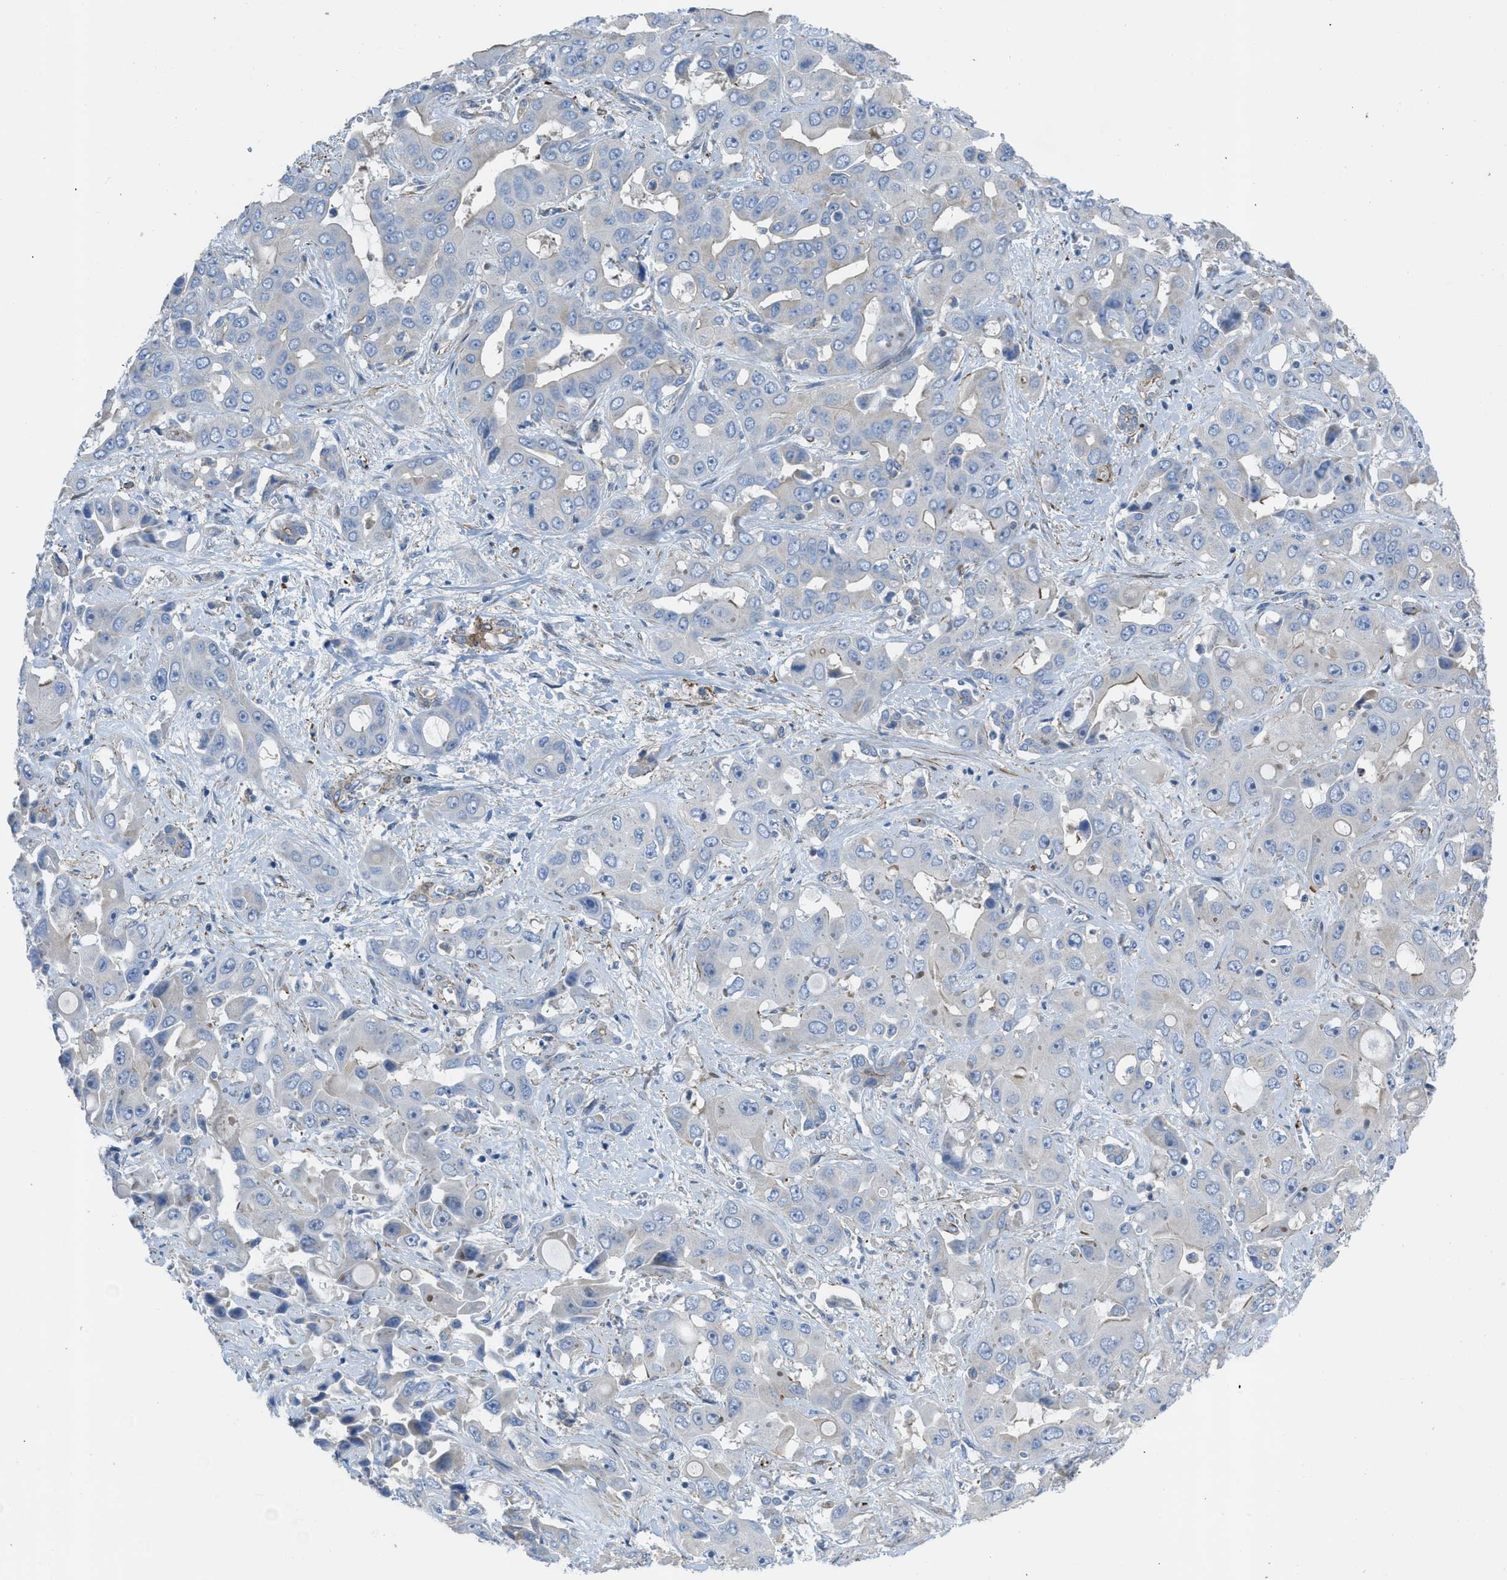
{"staining": {"intensity": "negative", "quantity": "none", "location": "none"}, "tissue": "liver cancer", "cell_type": "Tumor cells", "image_type": "cancer", "snomed": [{"axis": "morphology", "description": "Cholangiocarcinoma"}, {"axis": "topography", "description": "Liver"}], "caption": "Human liver cancer stained for a protein using IHC exhibits no staining in tumor cells.", "gene": "KCNH7", "patient": {"sex": "female", "age": 52}}